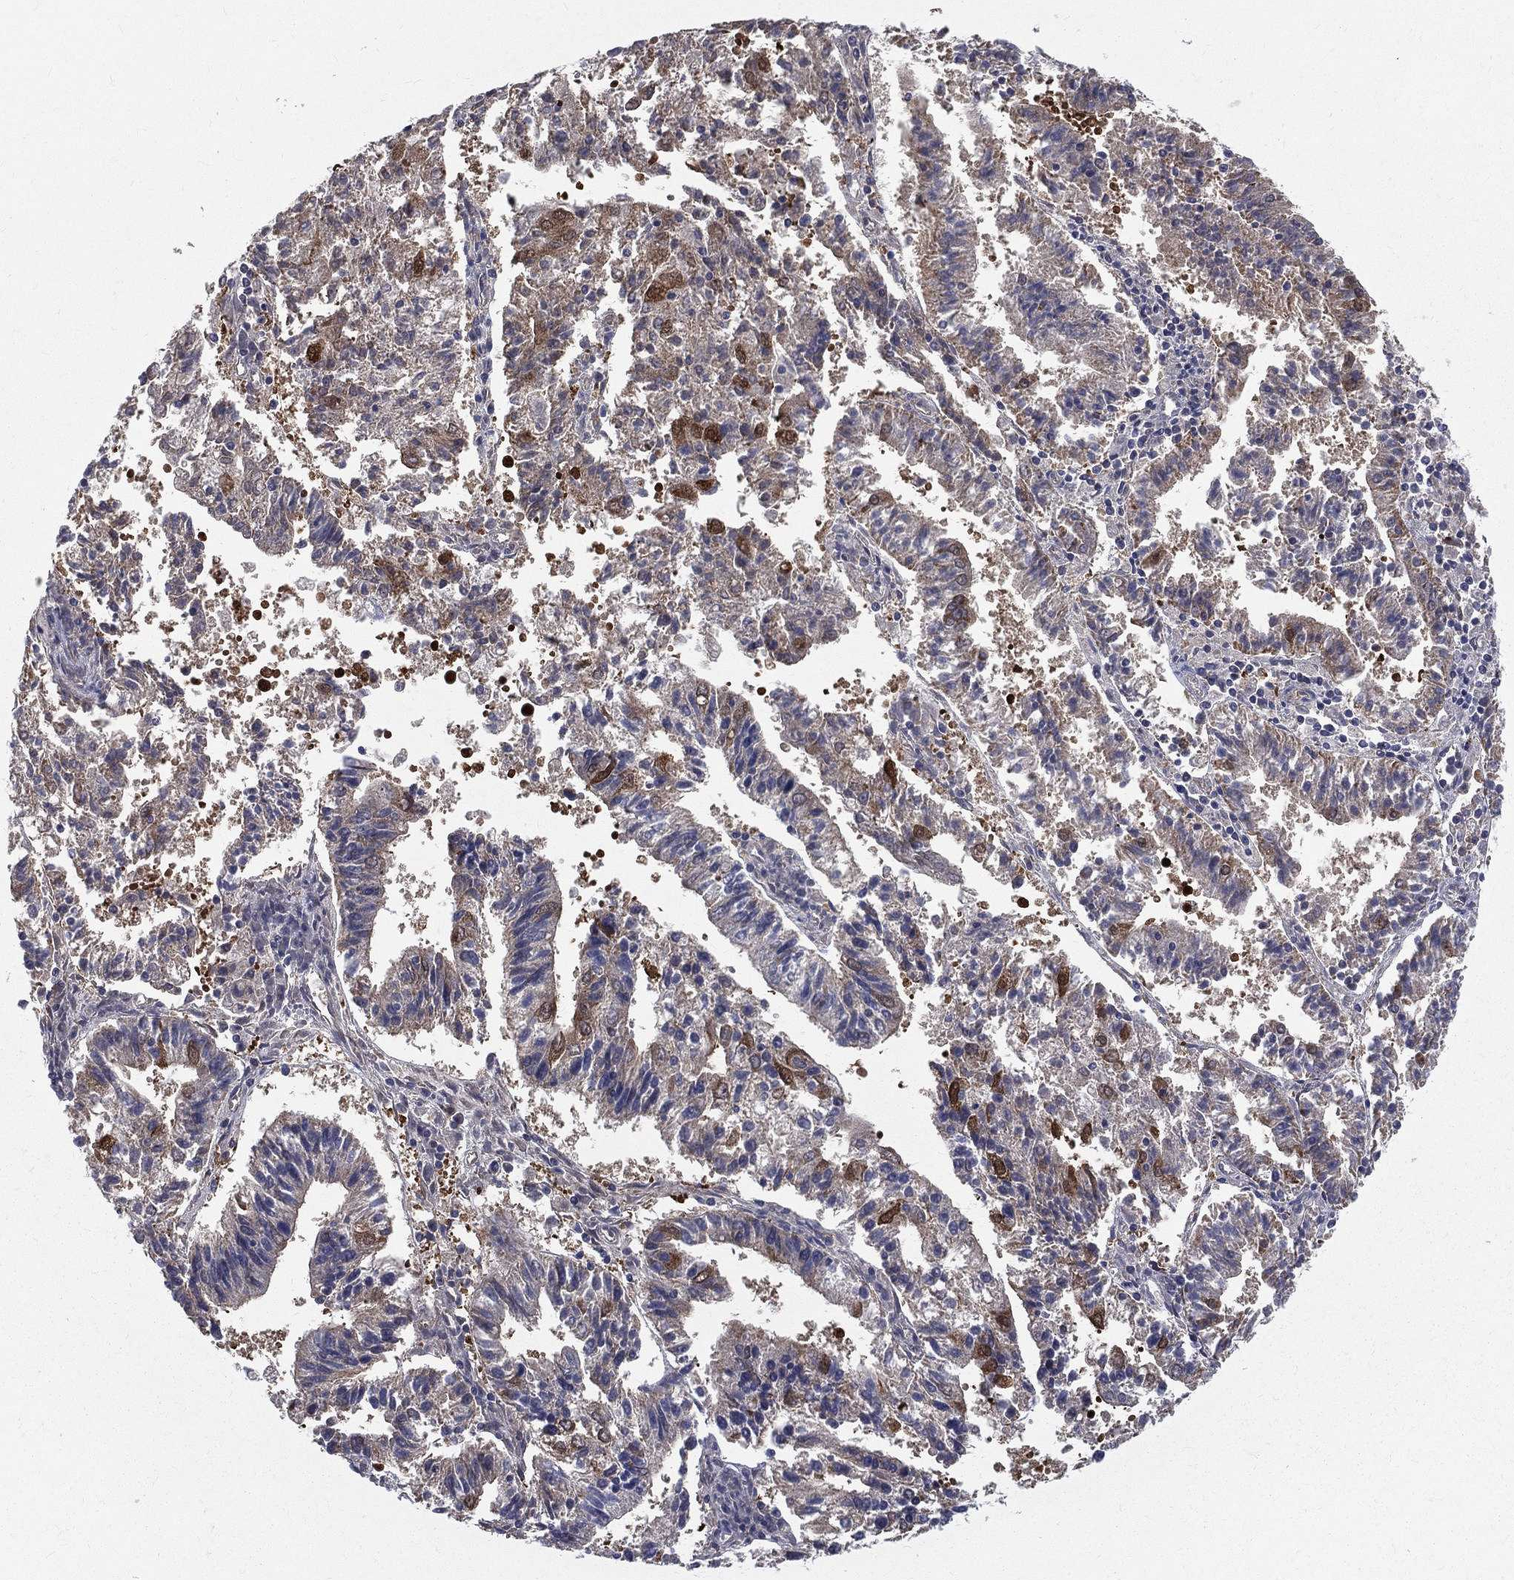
{"staining": {"intensity": "moderate", "quantity": "<25%", "location": "cytoplasmic/membranous"}, "tissue": "endometrial cancer", "cell_type": "Tumor cells", "image_type": "cancer", "snomed": [{"axis": "morphology", "description": "Adenocarcinoma, NOS"}, {"axis": "topography", "description": "Endometrium"}], "caption": "An image showing moderate cytoplasmic/membranous expression in about <25% of tumor cells in adenocarcinoma (endometrial), as visualized by brown immunohistochemical staining.", "gene": "POMZP3", "patient": {"sex": "female", "age": 82}}